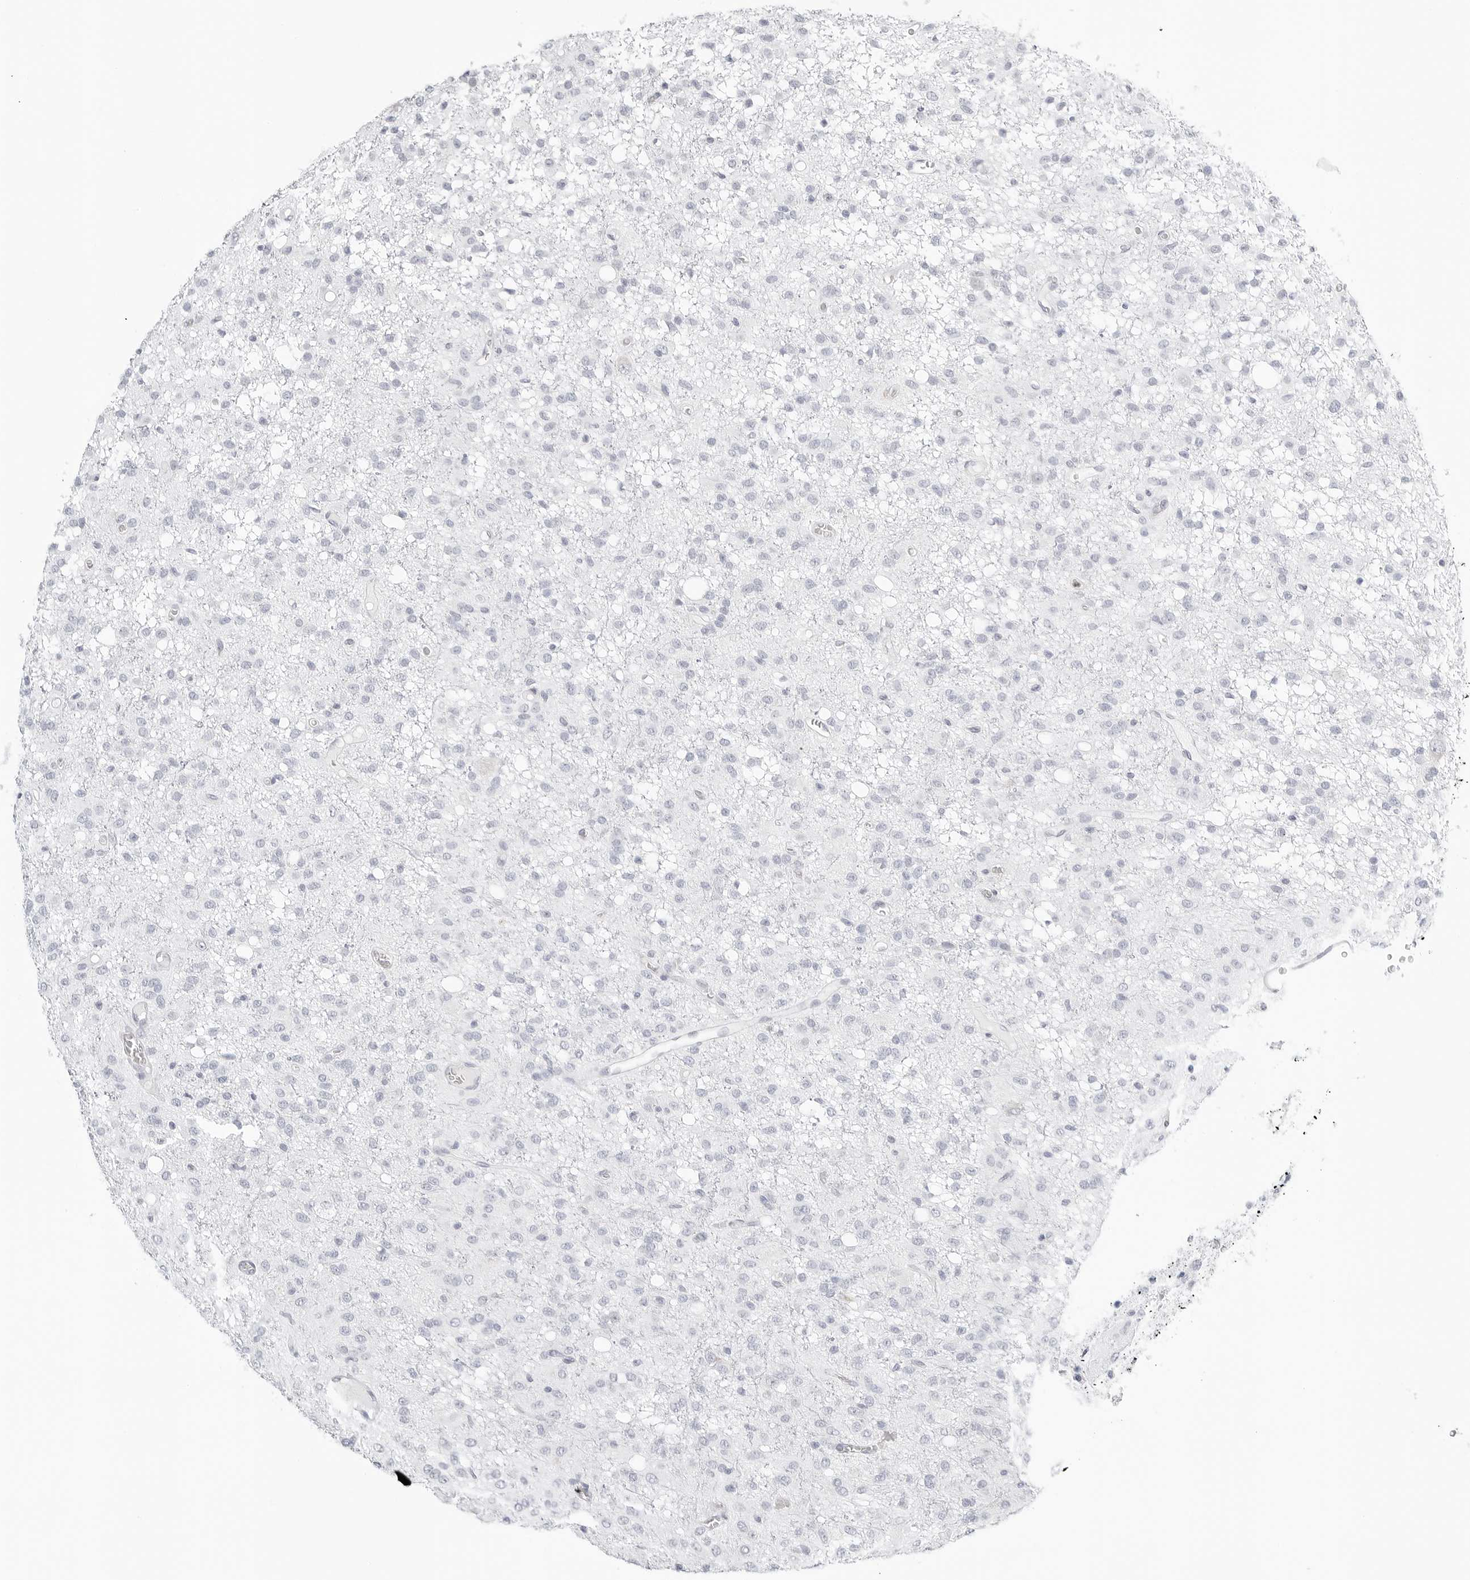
{"staining": {"intensity": "negative", "quantity": "none", "location": "none"}, "tissue": "glioma", "cell_type": "Tumor cells", "image_type": "cancer", "snomed": [{"axis": "morphology", "description": "Glioma, malignant, High grade"}, {"axis": "topography", "description": "Brain"}], "caption": "Immunohistochemistry photomicrograph of malignant high-grade glioma stained for a protein (brown), which displays no staining in tumor cells.", "gene": "THEM4", "patient": {"sex": "female", "age": 59}}